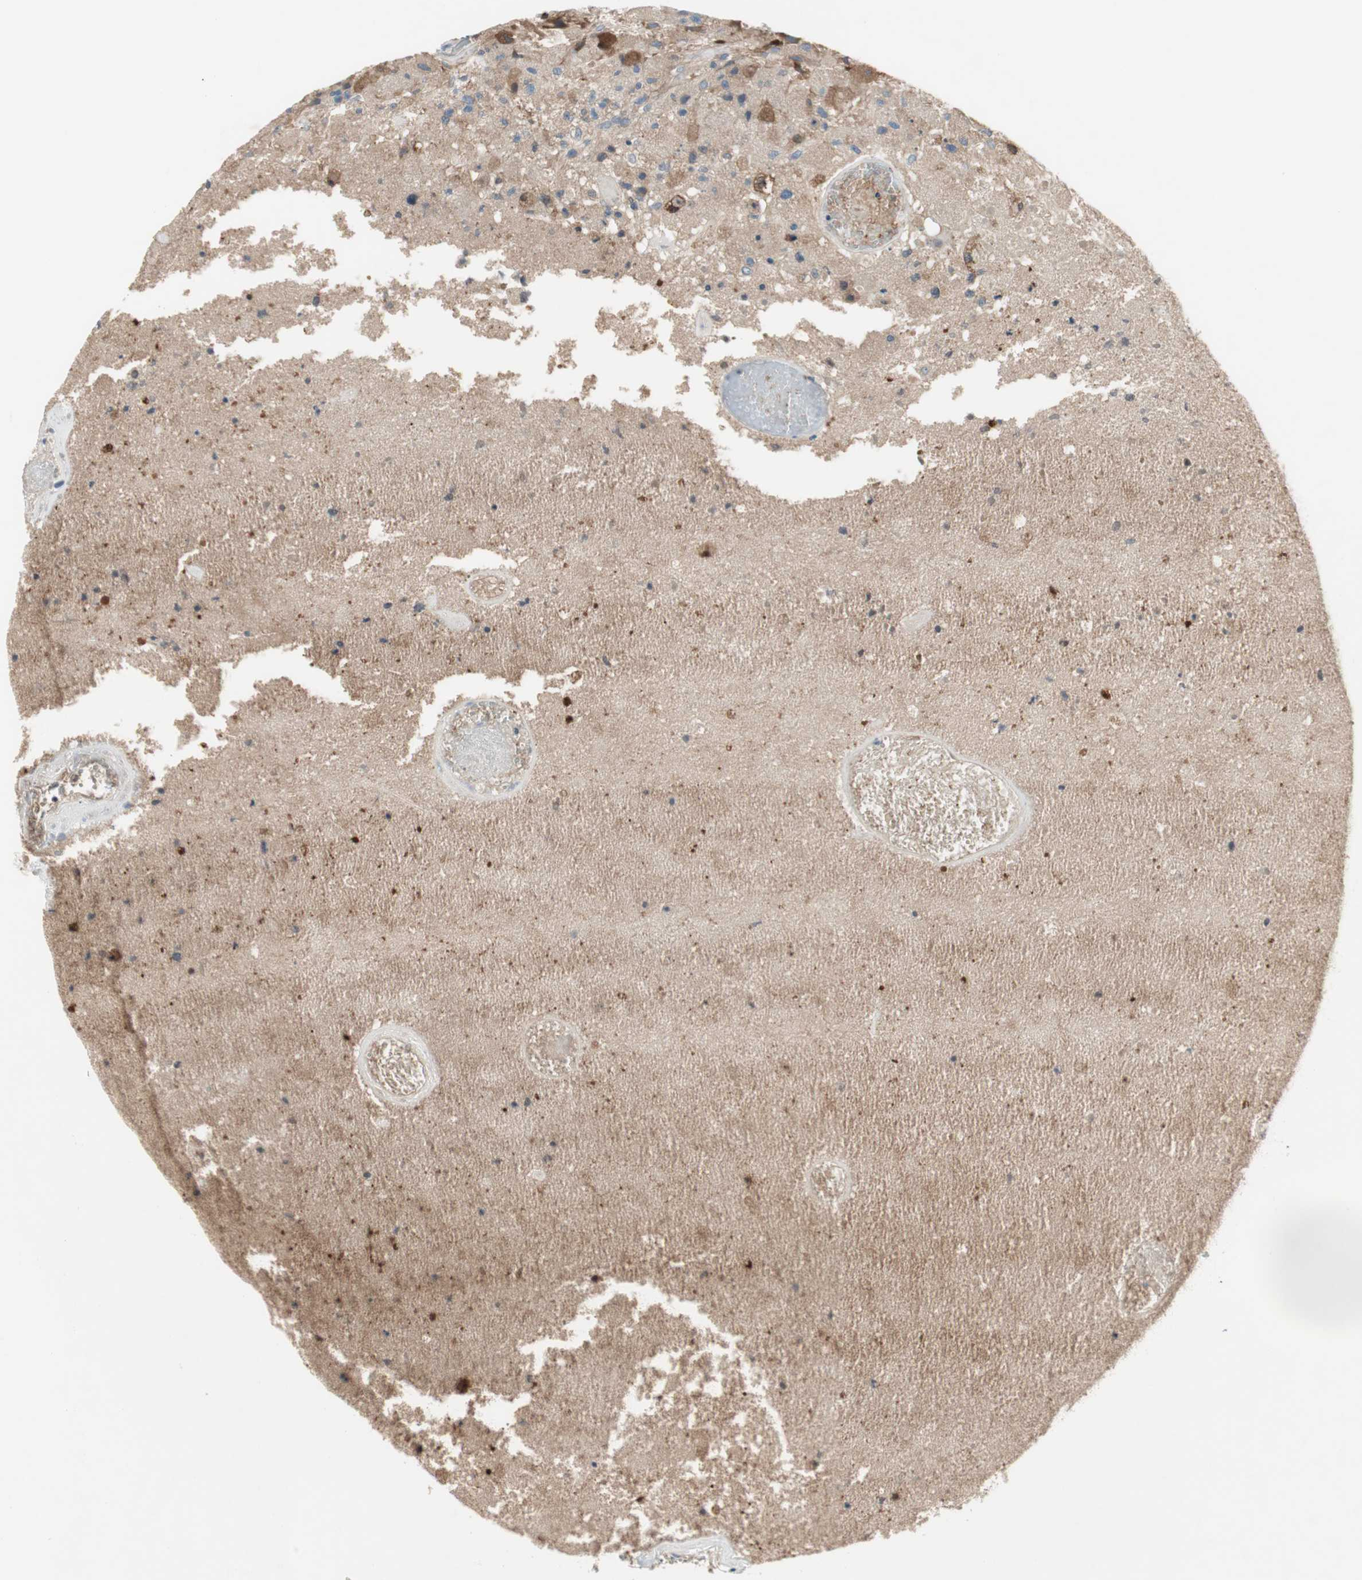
{"staining": {"intensity": "weak", "quantity": "<25%", "location": "cytoplasmic/membranous"}, "tissue": "glioma", "cell_type": "Tumor cells", "image_type": "cancer", "snomed": [{"axis": "morphology", "description": "Normal tissue, NOS"}, {"axis": "morphology", "description": "Glioma, malignant, High grade"}, {"axis": "topography", "description": "Cerebral cortex"}], "caption": "The photomicrograph displays no staining of tumor cells in malignant high-grade glioma.", "gene": "GLUL", "patient": {"sex": "male", "age": 77}}